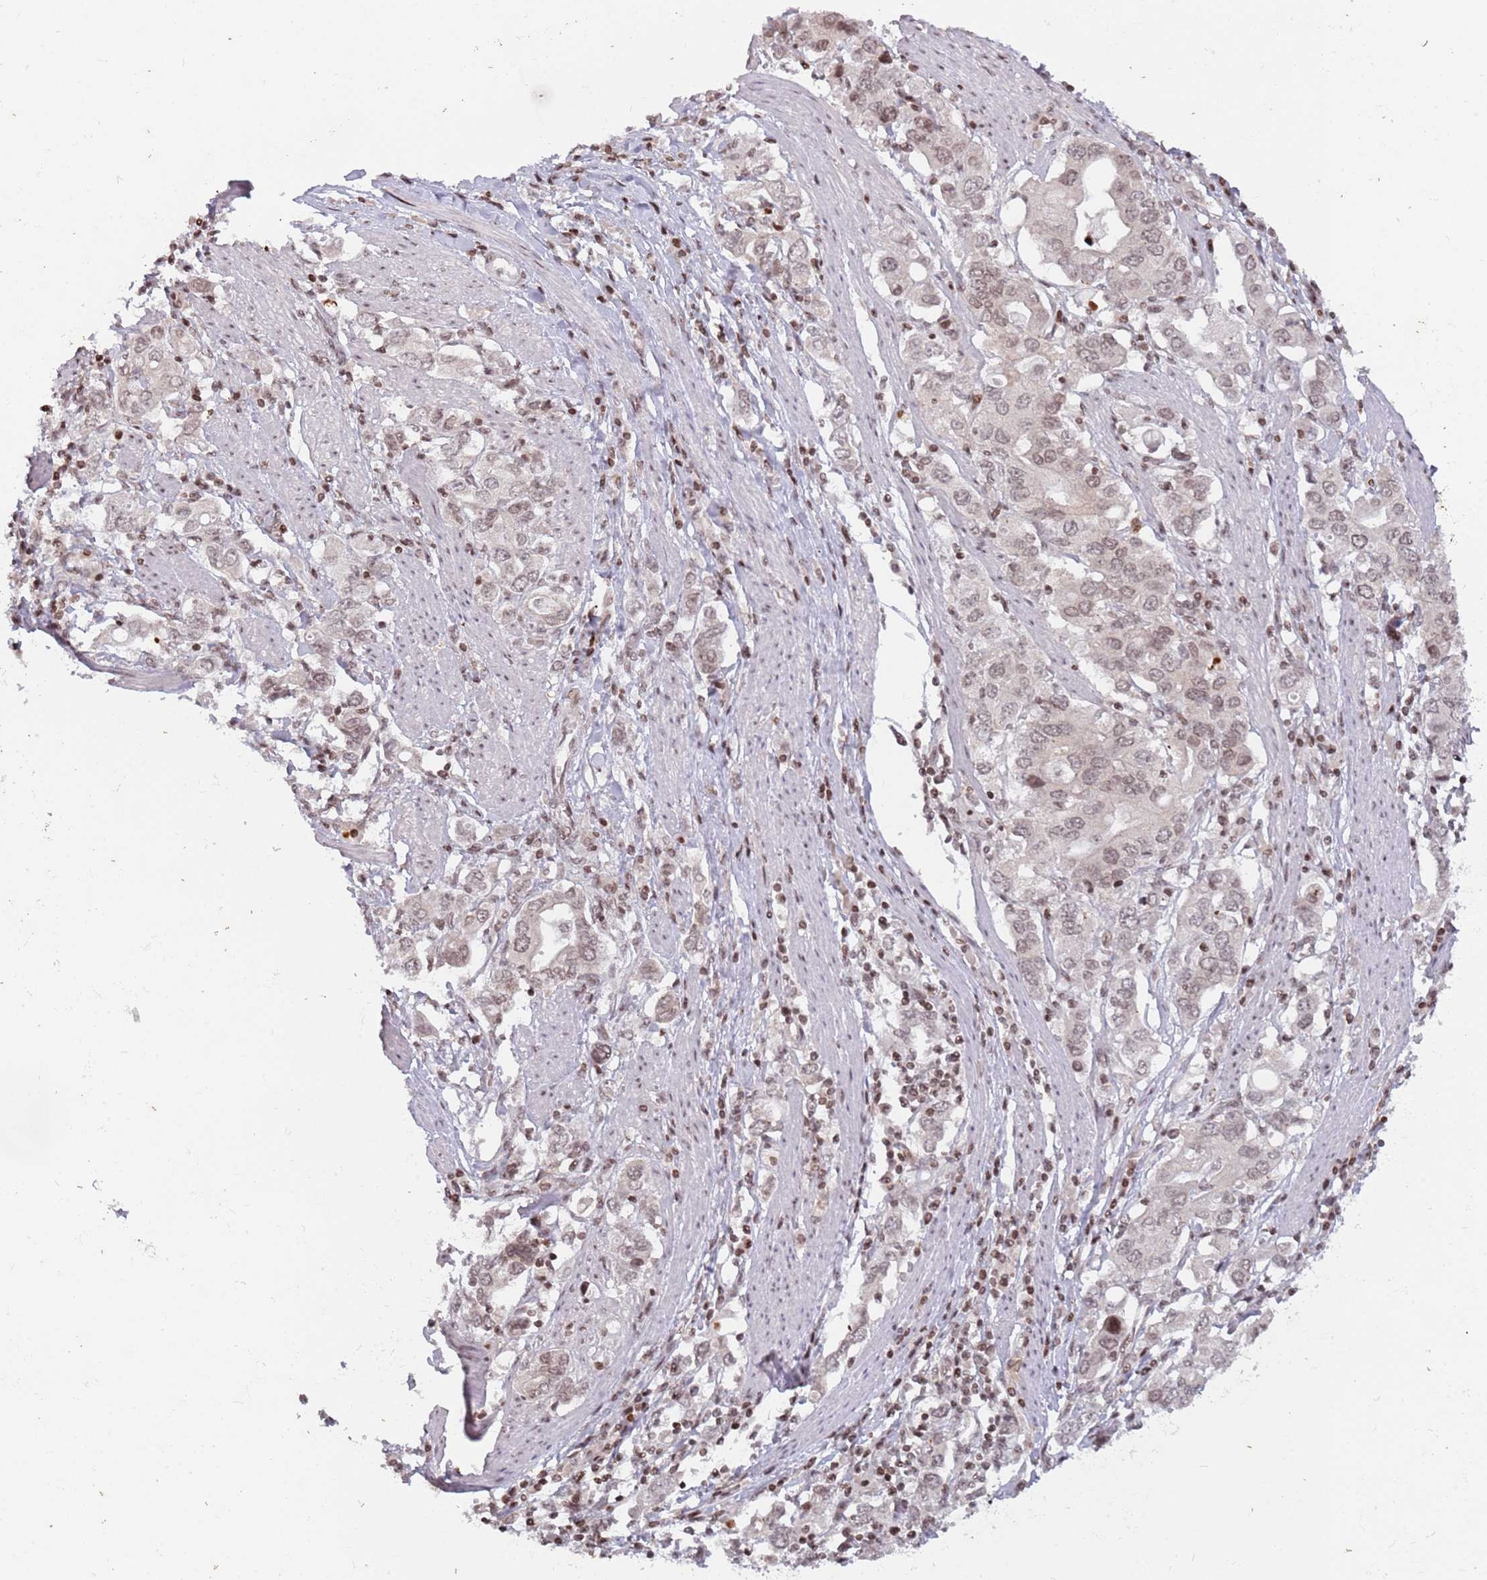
{"staining": {"intensity": "weak", "quantity": ">75%", "location": "nuclear"}, "tissue": "stomach cancer", "cell_type": "Tumor cells", "image_type": "cancer", "snomed": [{"axis": "morphology", "description": "Adenocarcinoma, NOS"}, {"axis": "topography", "description": "Stomach, upper"}, {"axis": "topography", "description": "Stomach"}], "caption": "An image showing weak nuclear positivity in approximately >75% of tumor cells in stomach cancer (adenocarcinoma), as visualized by brown immunohistochemical staining.", "gene": "SH3RF3", "patient": {"sex": "male", "age": 62}}